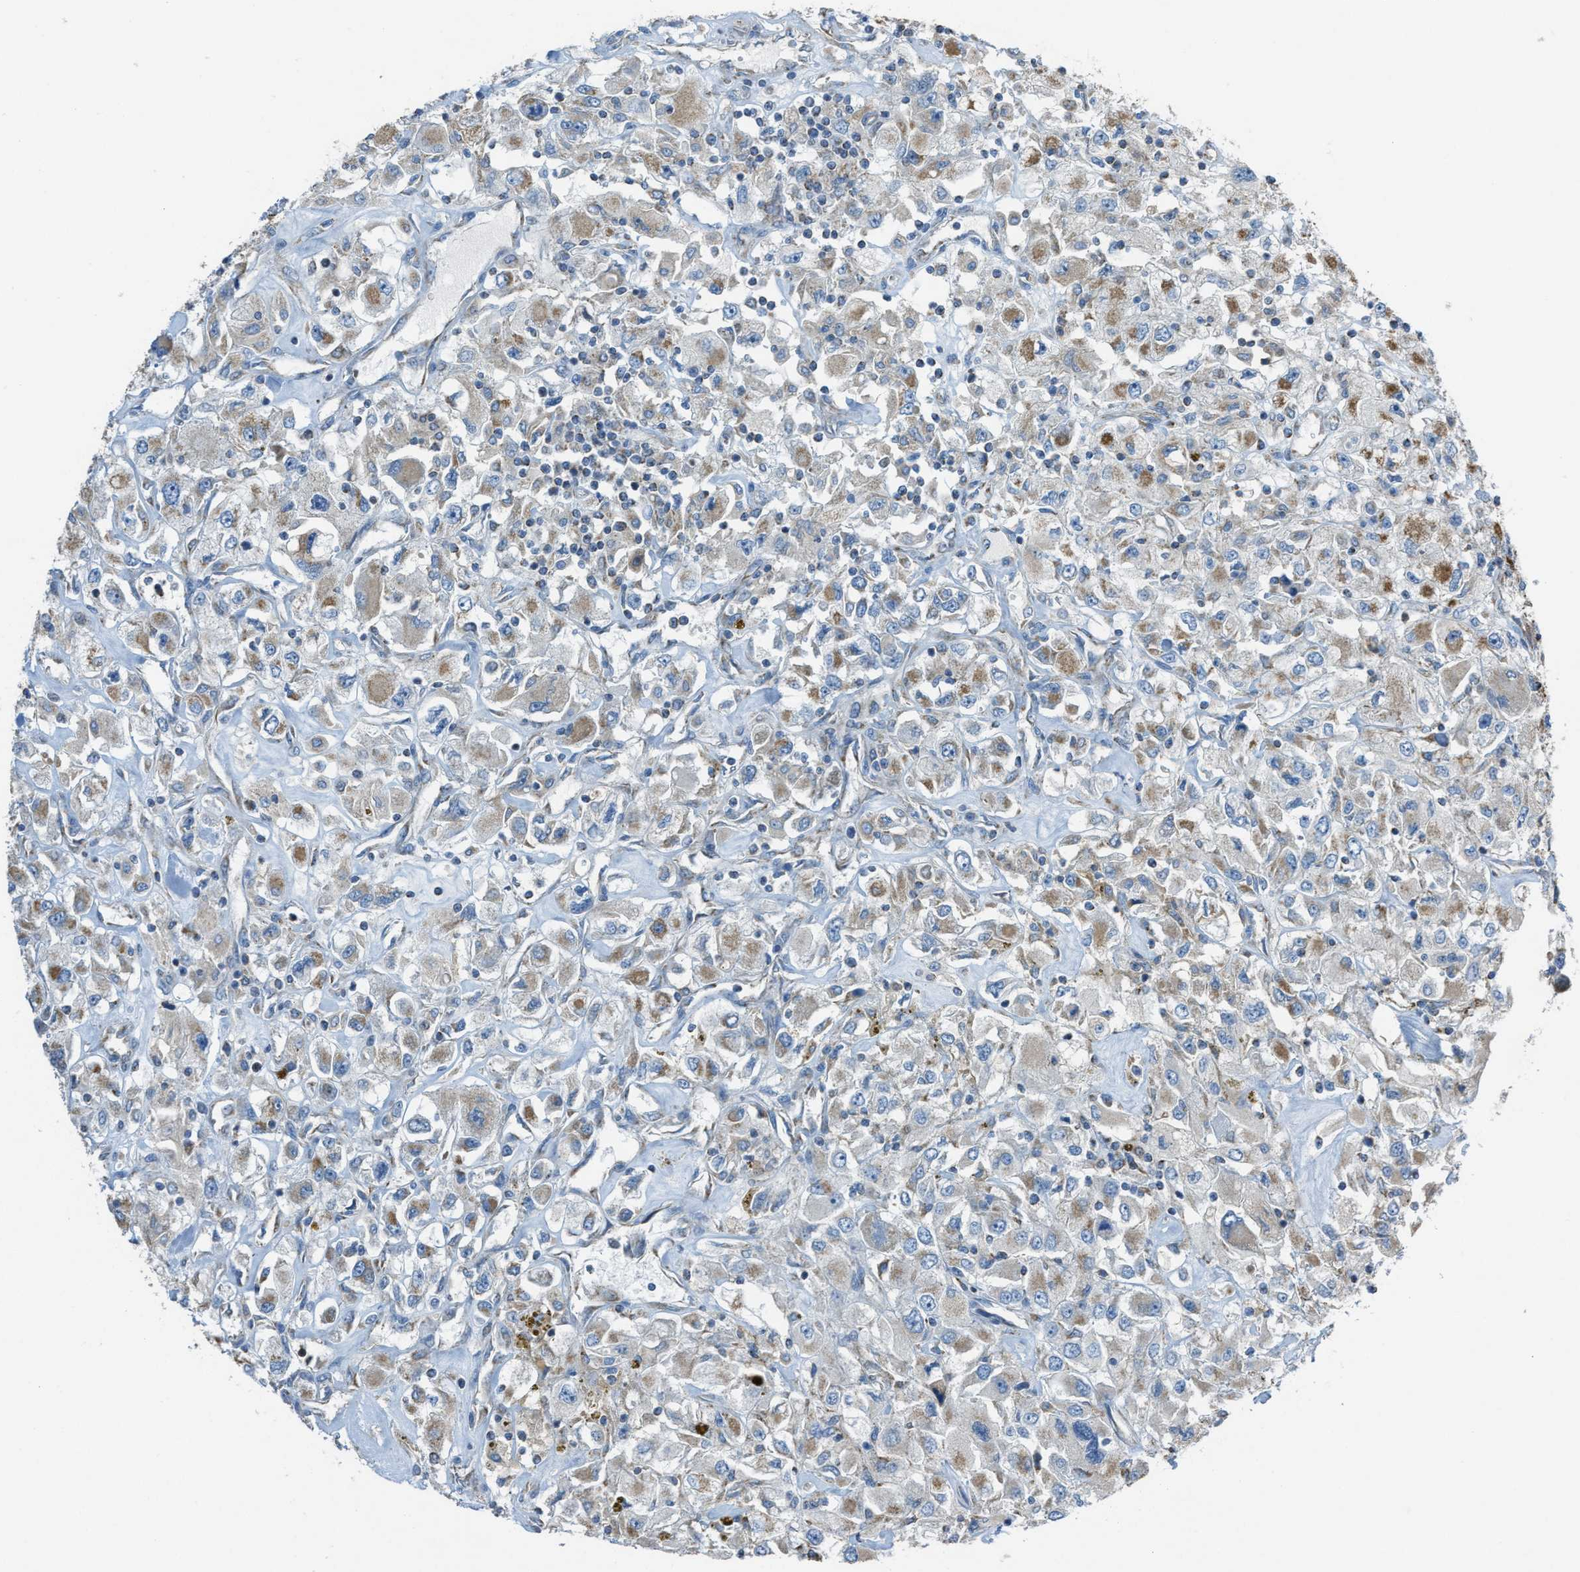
{"staining": {"intensity": "moderate", "quantity": "25%-75%", "location": "cytoplasmic/membranous"}, "tissue": "renal cancer", "cell_type": "Tumor cells", "image_type": "cancer", "snomed": [{"axis": "morphology", "description": "Adenocarcinoma, NOS"}, {"axis": "topography", "description": "Kidney"}], "caption": "Immunohistochemistry (DAB (3,3'-diaminobenzidine)) staining of renal cancer (adenocarcinoma) demonstrates moderate cytoplasmic/membranous protein staining in approximately 25%-75% of tumor cells.", "gene": "SLC25A11", "patient": {"sex": "female", "age": 52}}